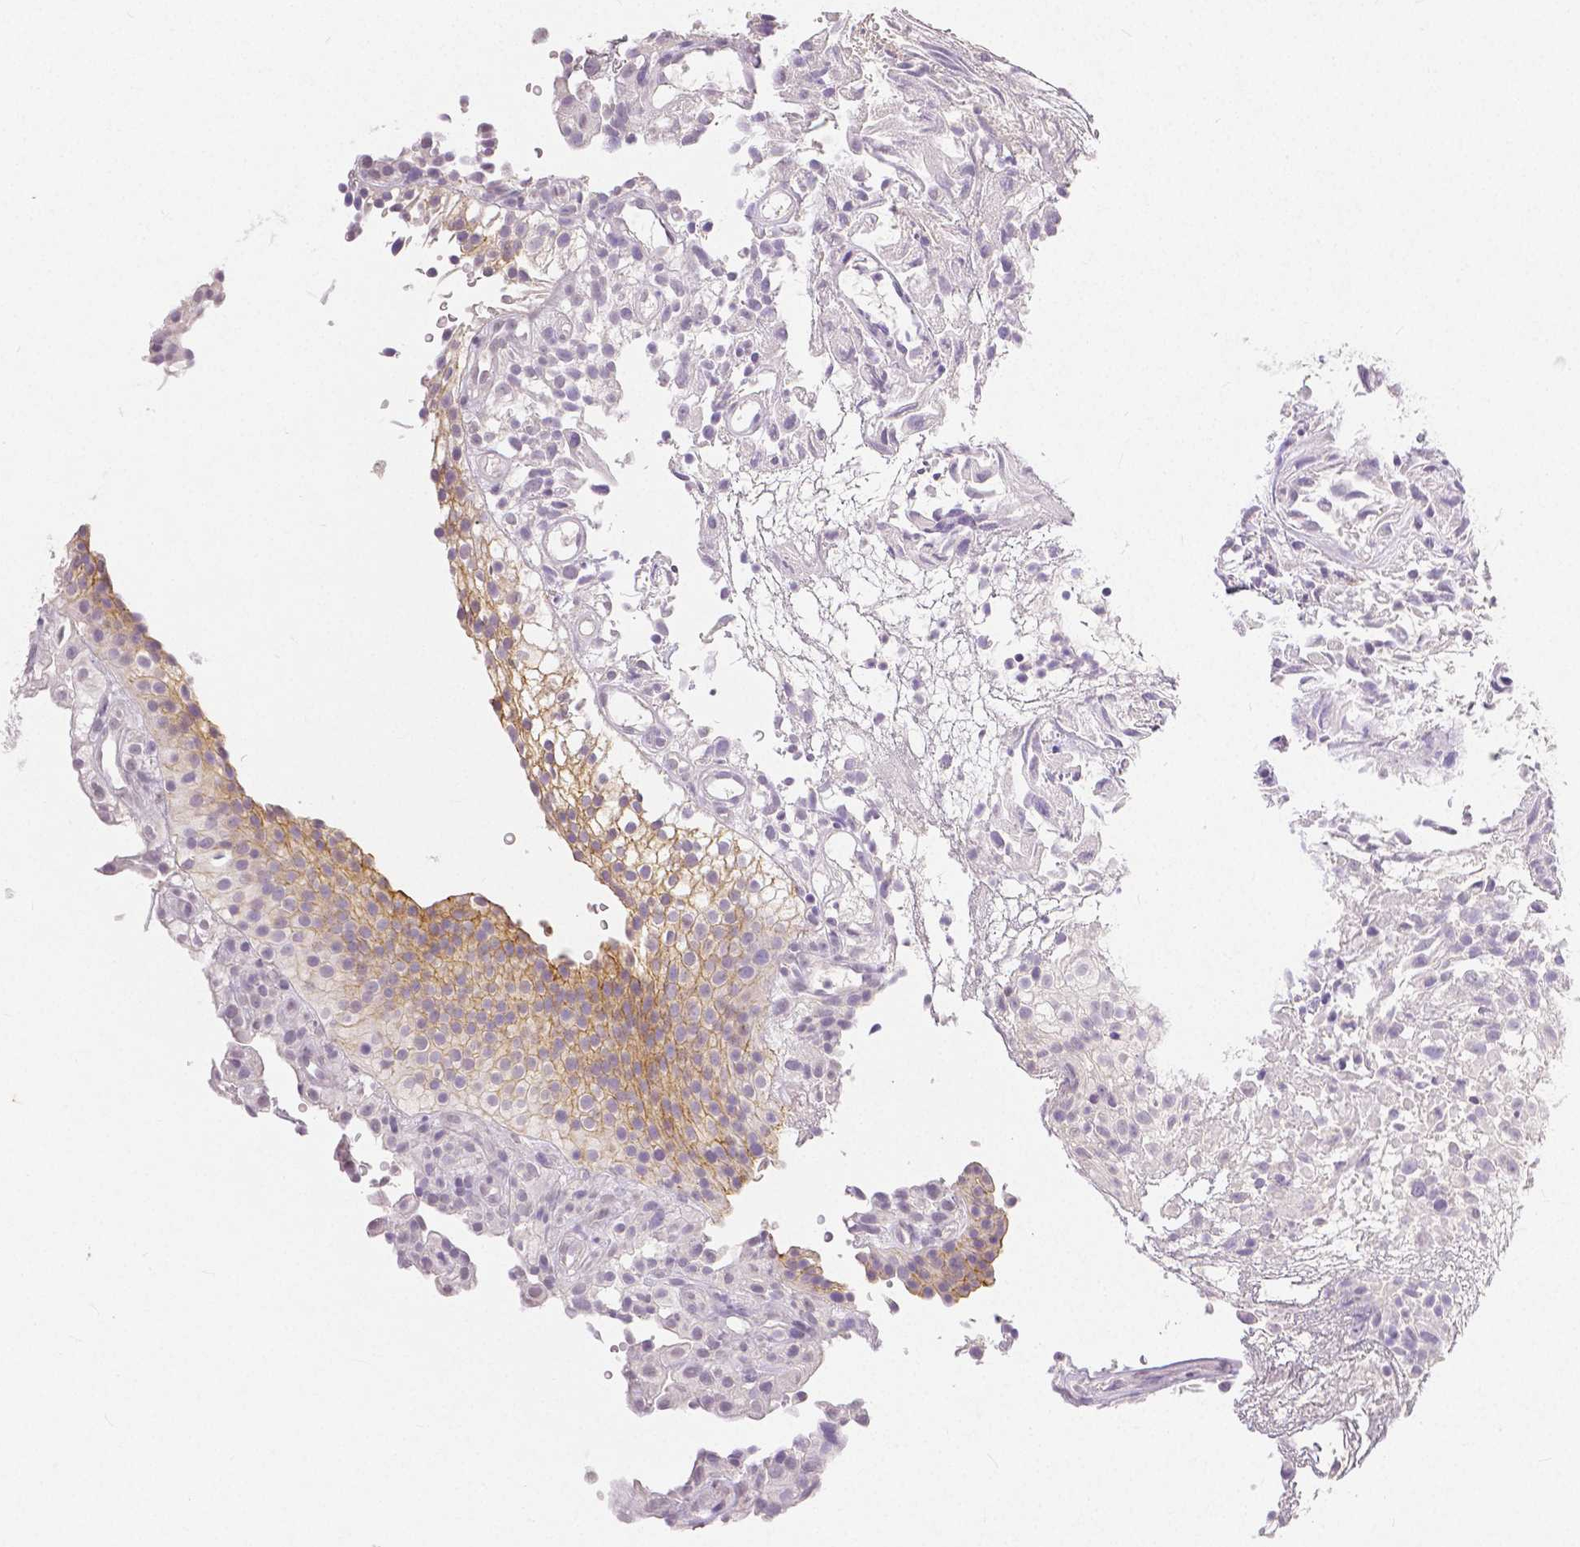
{"staining": {"intensity": "moderate", "quantity": "25%-75%", "location": "cytoplasmic/membranous"}, "tissue": "urothelial cancer", "cell_type": "Tumor cells", "image_type": "cancer", "snomed": [{"axis": "morphology", "description": "Urothelial carcinoma, High grade"}, {"axis": "topography", "description": "Urinary bladder"}], "caption": "Urothelial cancer was stained to show a protein in brown. There is medium levels of moderate cytoplasmic/membranous positivity in approximately 25%-75% of tumor cells.", "gene": "OCLN", "patient": {"sex": "male", "age": 56}}